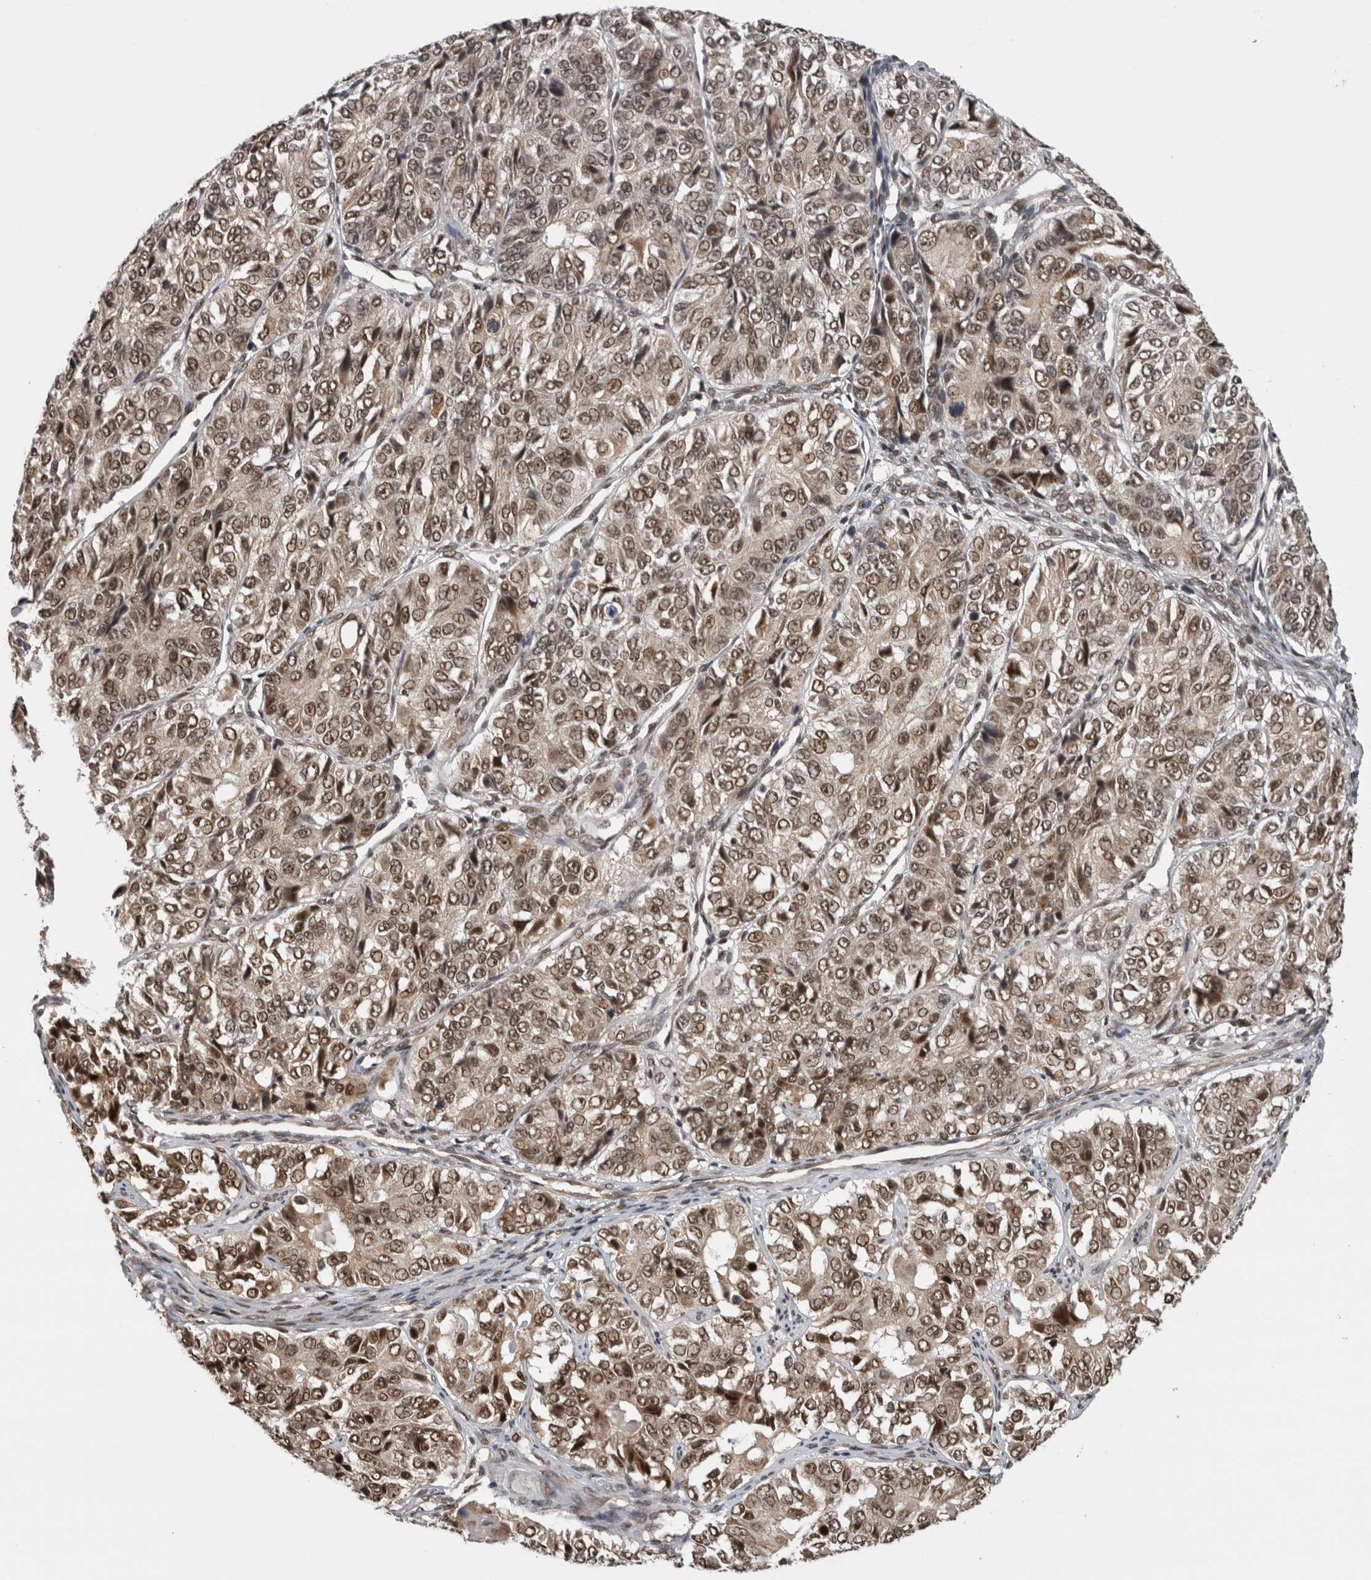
{"staining": {"intensity": "weak", "quantity": ">75%", "location": "nuclear"}, "tissue": "ovarian cancer", "cell_type": "Tumor cells", "image_type": "cancer", "snomed": [{"axis": "morphology", "description": "Carcinoma, endometroid"}, {"axis": "topography", "description": "Ovary"}], "caption": "Brown immunohistochemical staining in ovarian endometroid carcinoma reveals weak nuclear expression in about >75% of tumor cells.", "gene": "CPSF2", "patient": {"sex": "female", "age": 51}}